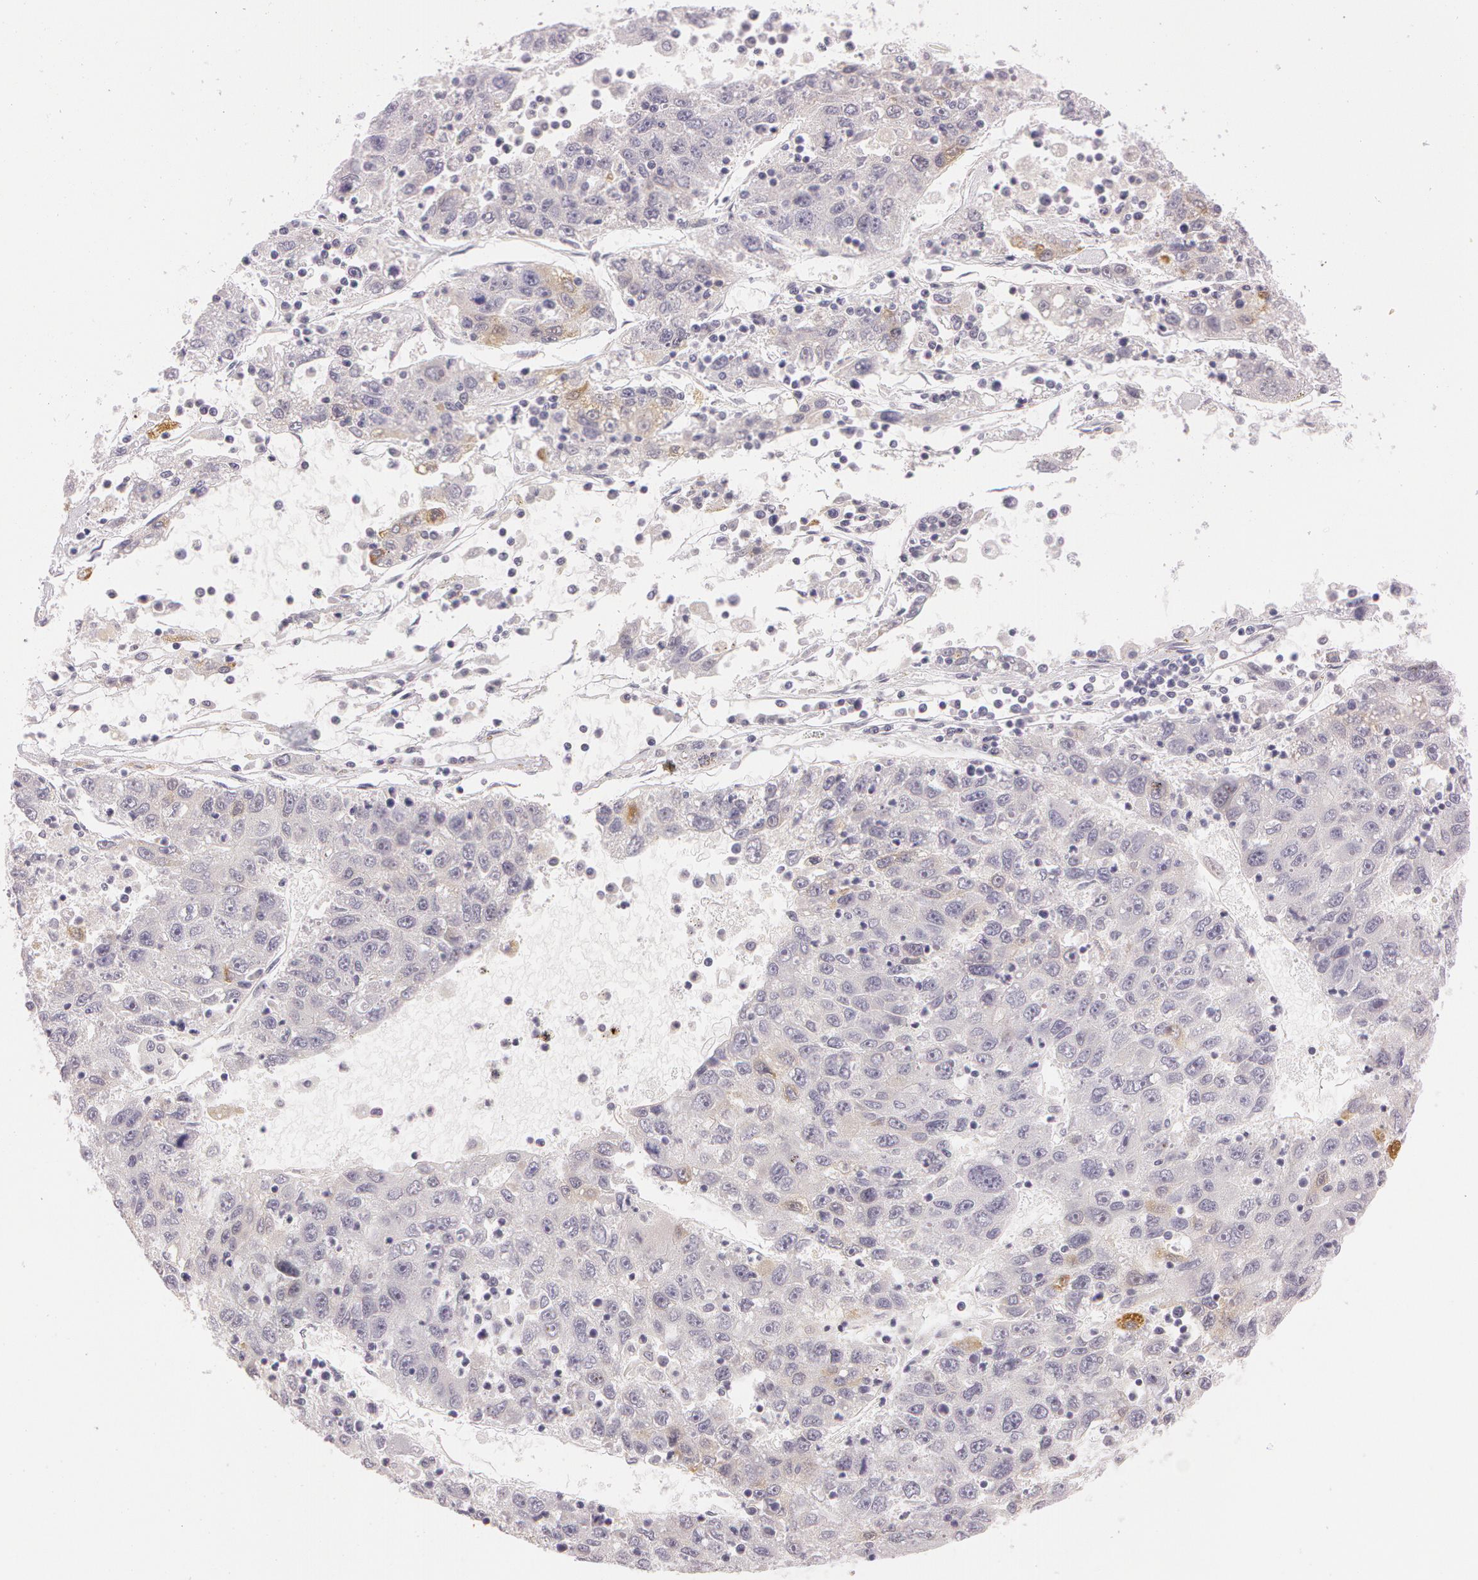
{"staining": {"intensity": "weak", "quantity": "<25%", "location": "cytoplasmic/membranous"}, "tissue": "liver cancer", "cell_type": "Tumor cells", "image_type": "cancer", "snomed": [{"axis": "morphology", "description": "Carcinoma, Hepatocellular, NOS"}, {"axis": "topography", "description": "Liver"}], "caption": "This is an immunohistochemistry image of human liver cancer. There is no staining in tumor cells.", "gene": "OTC", "patient": {"sex": "male", "age": 49}}